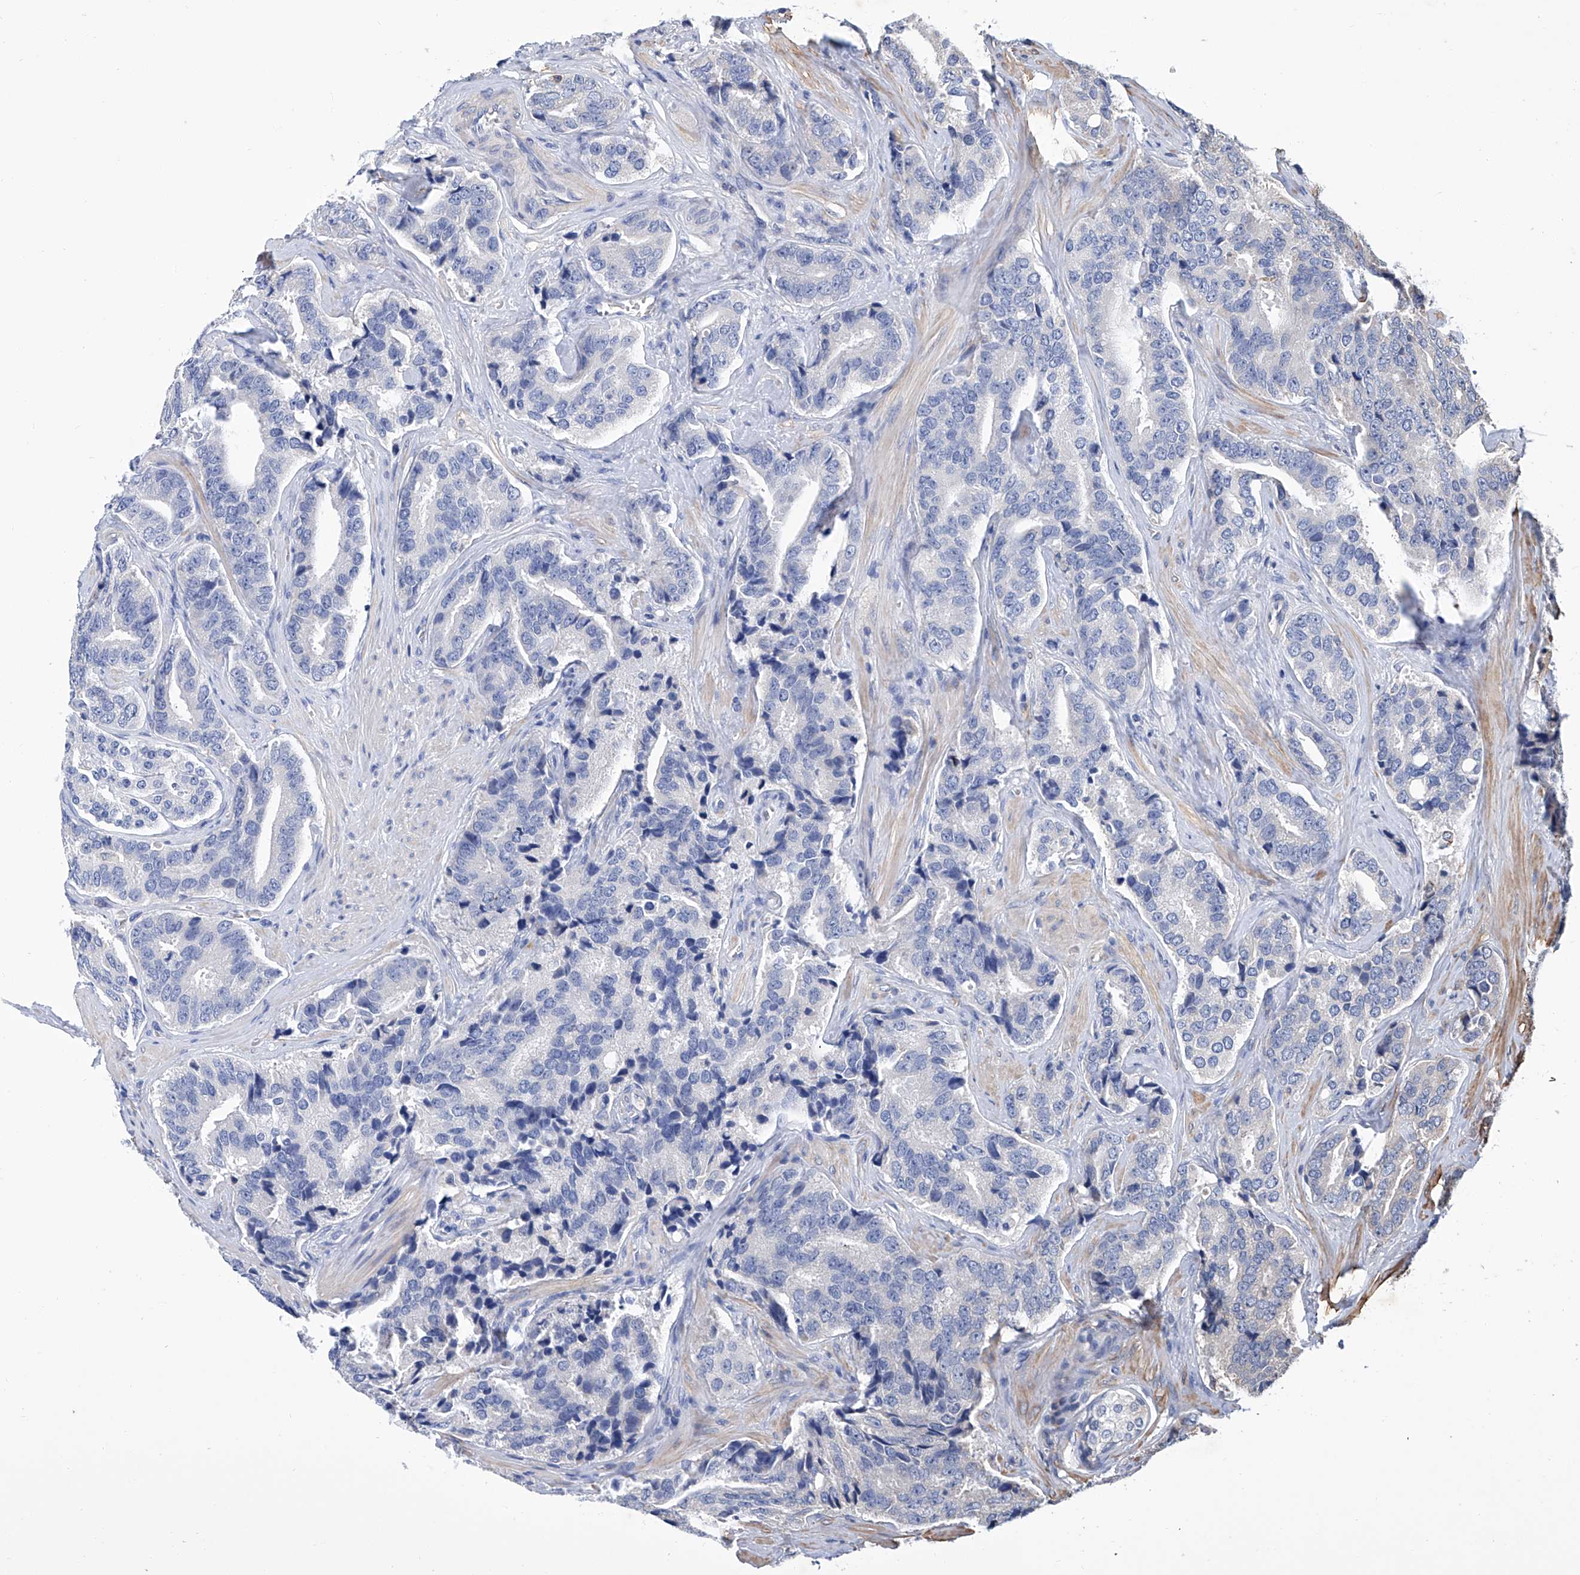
{"staining": {"intensity": "negative", "quantity": "none", "location": "none"}, "tissue": "prostate cancer", "cell_type": "Tumor cells", "image_type": "cancer", "snomed": [{"axis": "morphology", "description": "Adenocarcinoma, High grade"}, {"axis": "topography", "description": "Prostate"}], "caption": "The histopathology image reveals no staining of tumor cells in prostate high-grade adenocarcinoma. The staining was performed using DAB (3,3'-diaminobenzidine) to visualize the protein expression in brown, while the nuclei were stained in blue with hematoxylin (Magnification: 20x).", "gene": "GPT", "patient": {"sex": "male", "age": 60}}